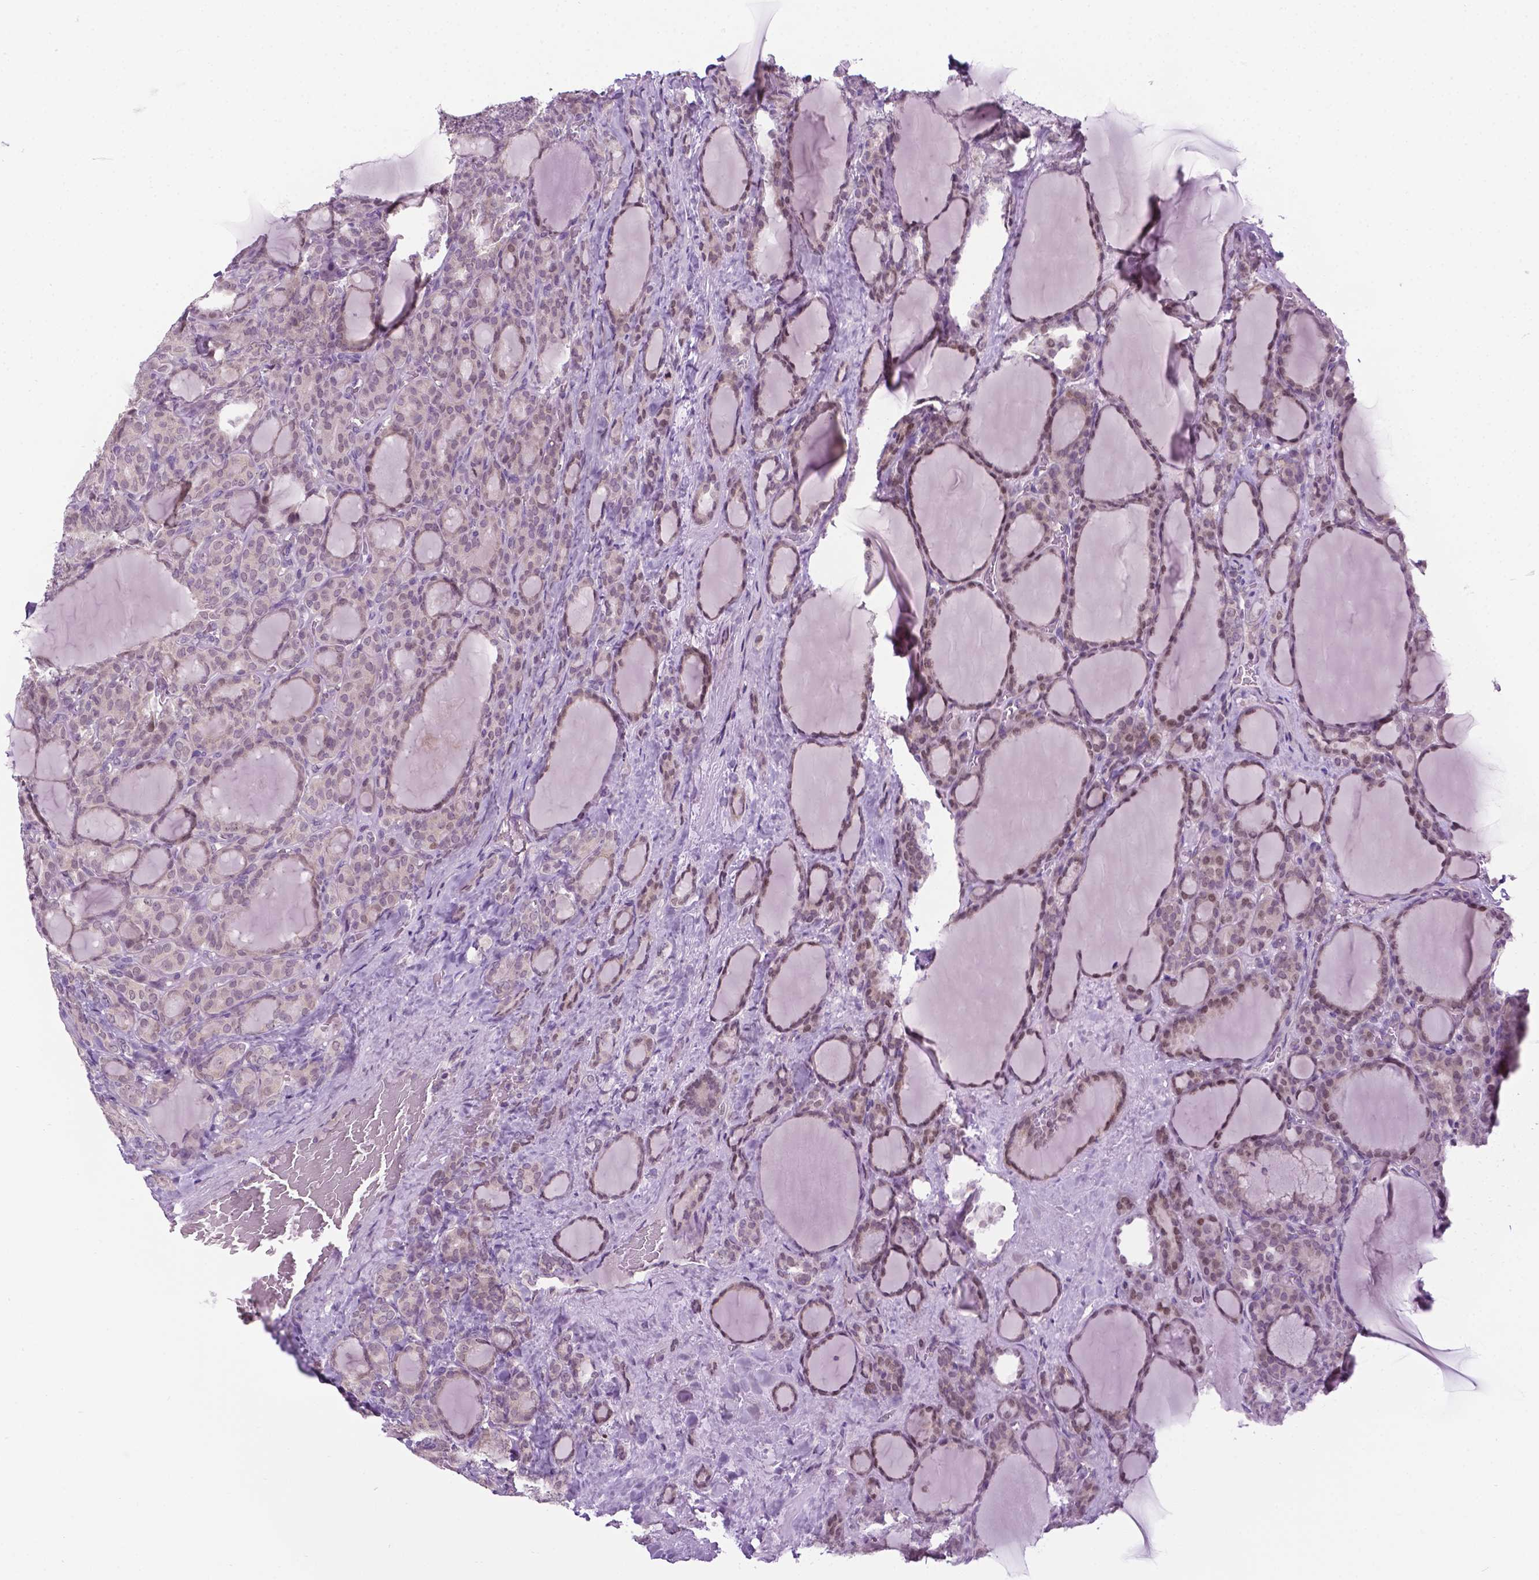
{"staining": {"intensity": "weak", "quantity": "25%-75%", "location": "nuclear"}, "tissue": "thyroid cancer", "cell_type": "Tumor cells", "image_type": "cancer", "snomed": [{"axis": "morphology", "description": "Normal tissue, NOS"}, {"axis": "morphology", "description": "Follicular adenoma carcinoma, NOS"}, {"axis": "topography", "description": "Thyroid gland"}], "caption": "IHC (DAB) staining of follicular adenoma carcinoma (thyroid) shows weak nuclear protein staining in approximately 25%-75% of tumor cells.", "gene": "DENND4A", "patient": {"sex": "female", "age": 31}}